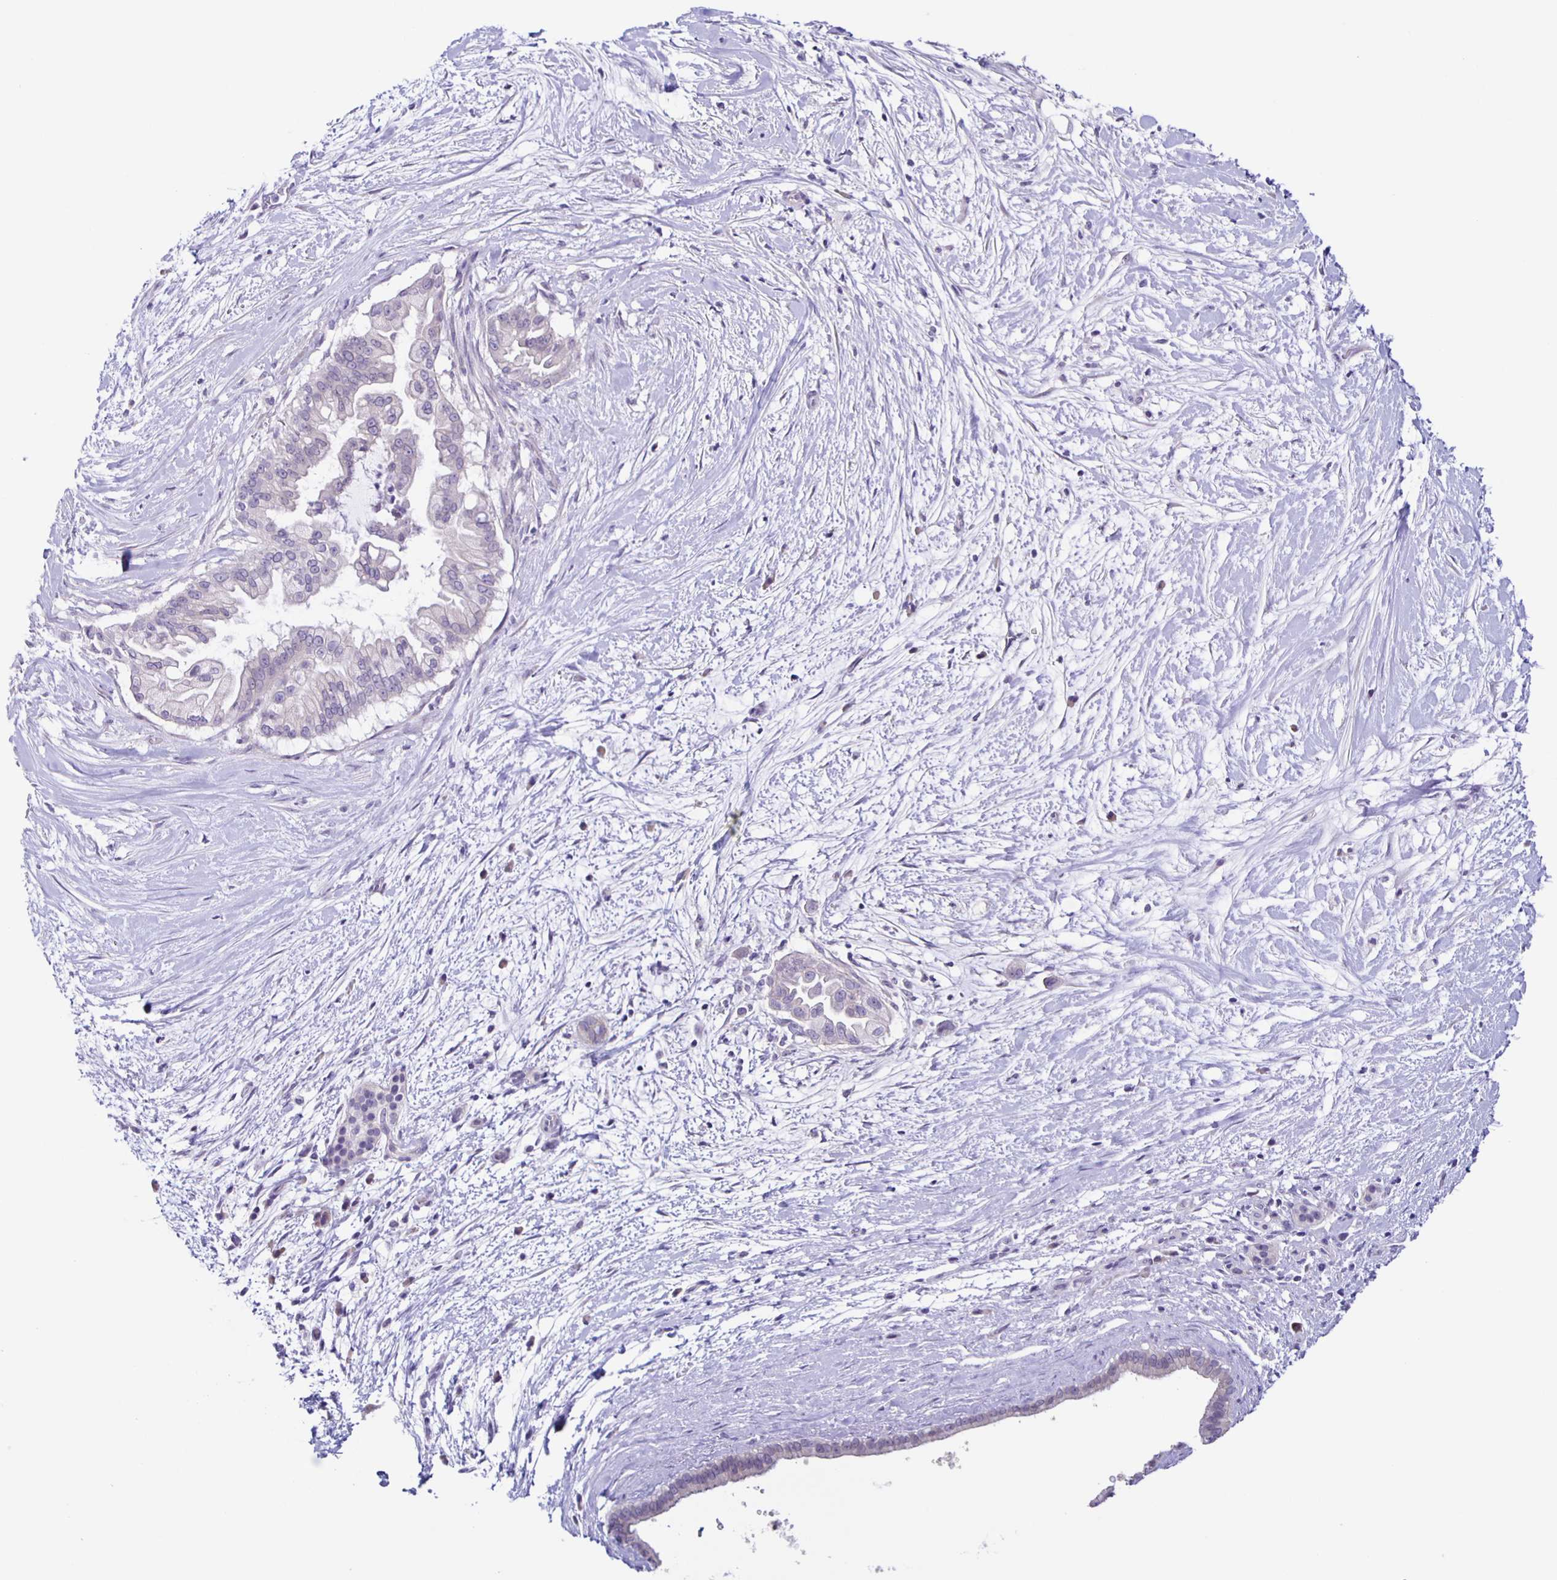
{"staining": {"intensity": "negative", "quantity": "none", "location": "none"}, "tissue": "pancreatic cancer", "cell_type": "Tumor cells", "image_type": "cancer", "snomed": [{"axis": "morphology", "description": "Adenocarcinoma, NOS"}, {"axis": "topography", "description": "Pancreas"}], "caption": "Pancreatic adenocarcinoma was stained to show a protein in brown. There is no significant staining in tumor cells.", "gene": "SLC12A3", "patient": {"sex": "female", "age": 69}}